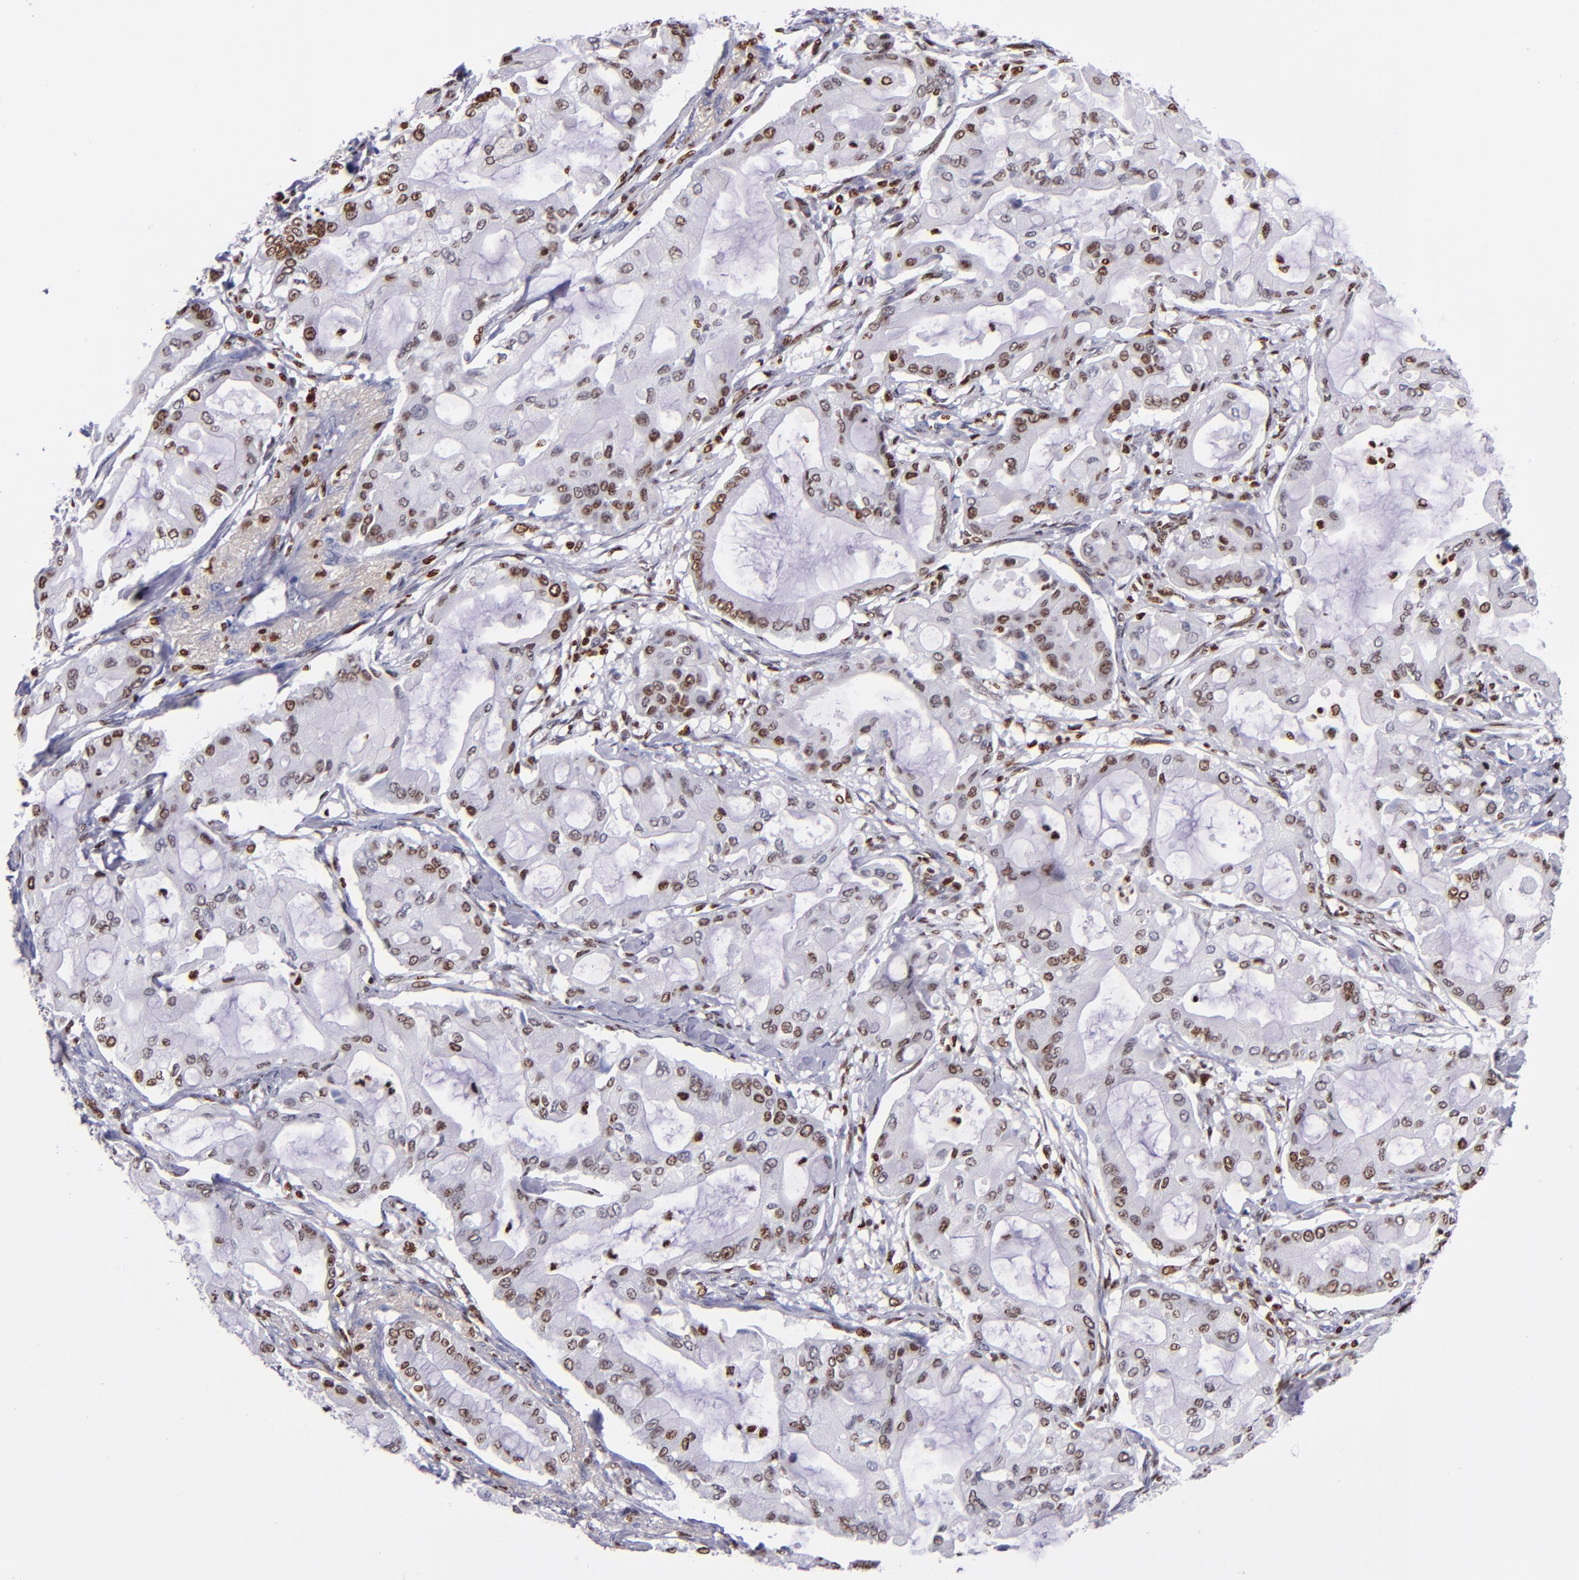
{"staining": {"intensity": "moderate", "quantity": "<25%", "location": "nuclear"}, "tissue": "pancreatic cancer", "cell_type": "Tumor cells", "image_type": "cancer", "snomed": [{"axis": "morphology", "description": "Adenocarcinoma, NOS"}, {"axis": "morphology", "description": "Adenocarcinoma, metastatic, NOS"}, {"axis": "topography", "description": "Lymph node"}, {"axis": "topography", "description": "Pancreas"}, {"axis": "topography", "description": "Duodenum"}], "caption": "DAB immunohistochemical staining of pancreatic cancer (adenocarcinoma) shows moderate nuclear protein expression in approximately <25% of tumor cells. (Brightfield microscopy of DAB IHC at high magnification).", "gene": "CDKL5", "patient": {"sex": "female", "age": 64}}